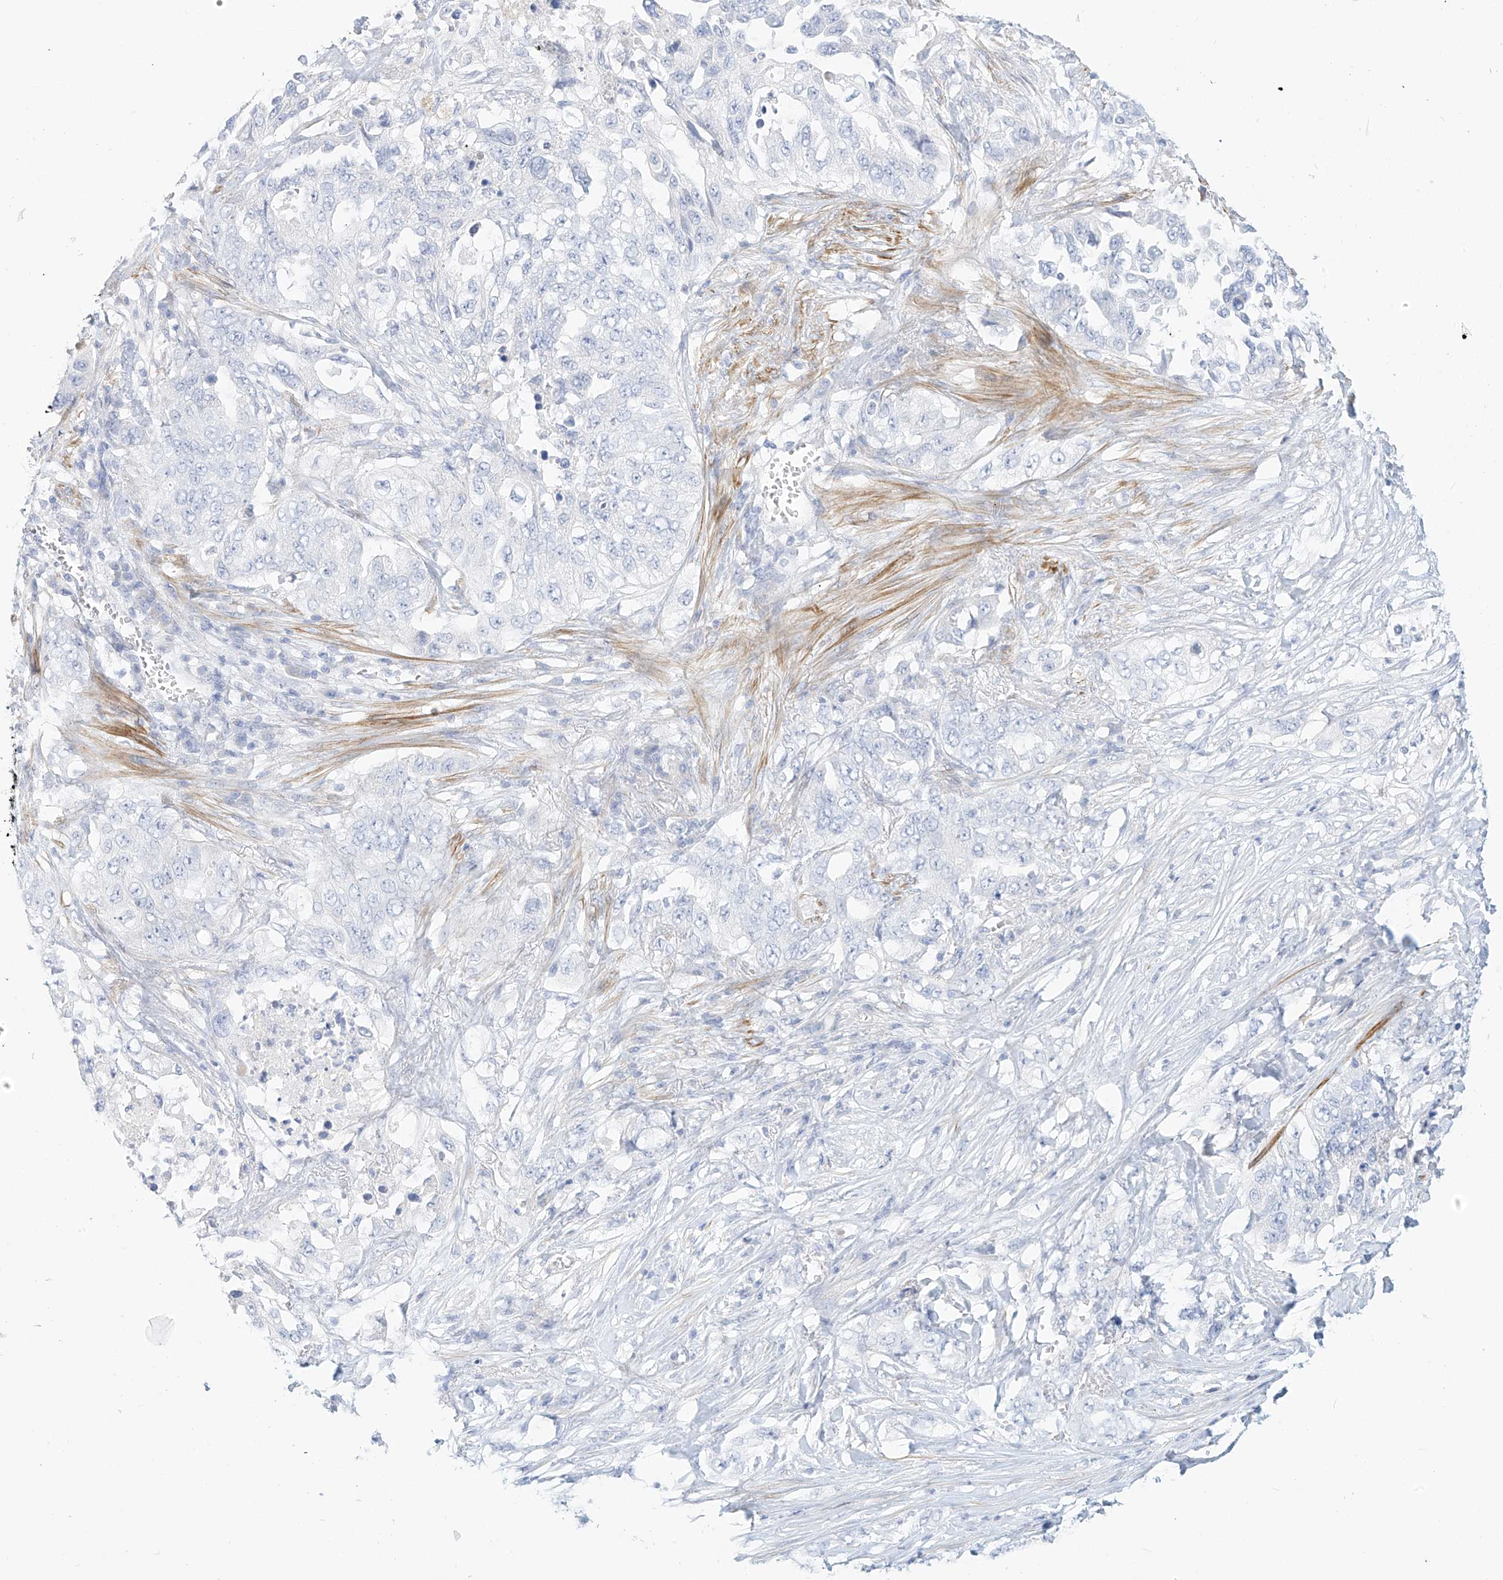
{"staining": {"intensity": "negative", "quantity": "none", "location": "none"}, "tissue": "lung cancer", "cell_type": "Tumor cells", "image_type": "cancer", "snomed": [{"axis": "morphology", "description": "Adenocarcinoma, NOS"}, {"axis": "topography", "description": "Lung"}], "caption": "Immunohistochemistry photomicrograph of neoplastic tissue: lung cancer (adenocarcinoma) stained with DAB displays no significant protein expression in tumor cells. (DAB IHC with hematoxylin counter stain).", "gene": "ST3GAL5", "patient": {"sex": "female", "age": 51}}